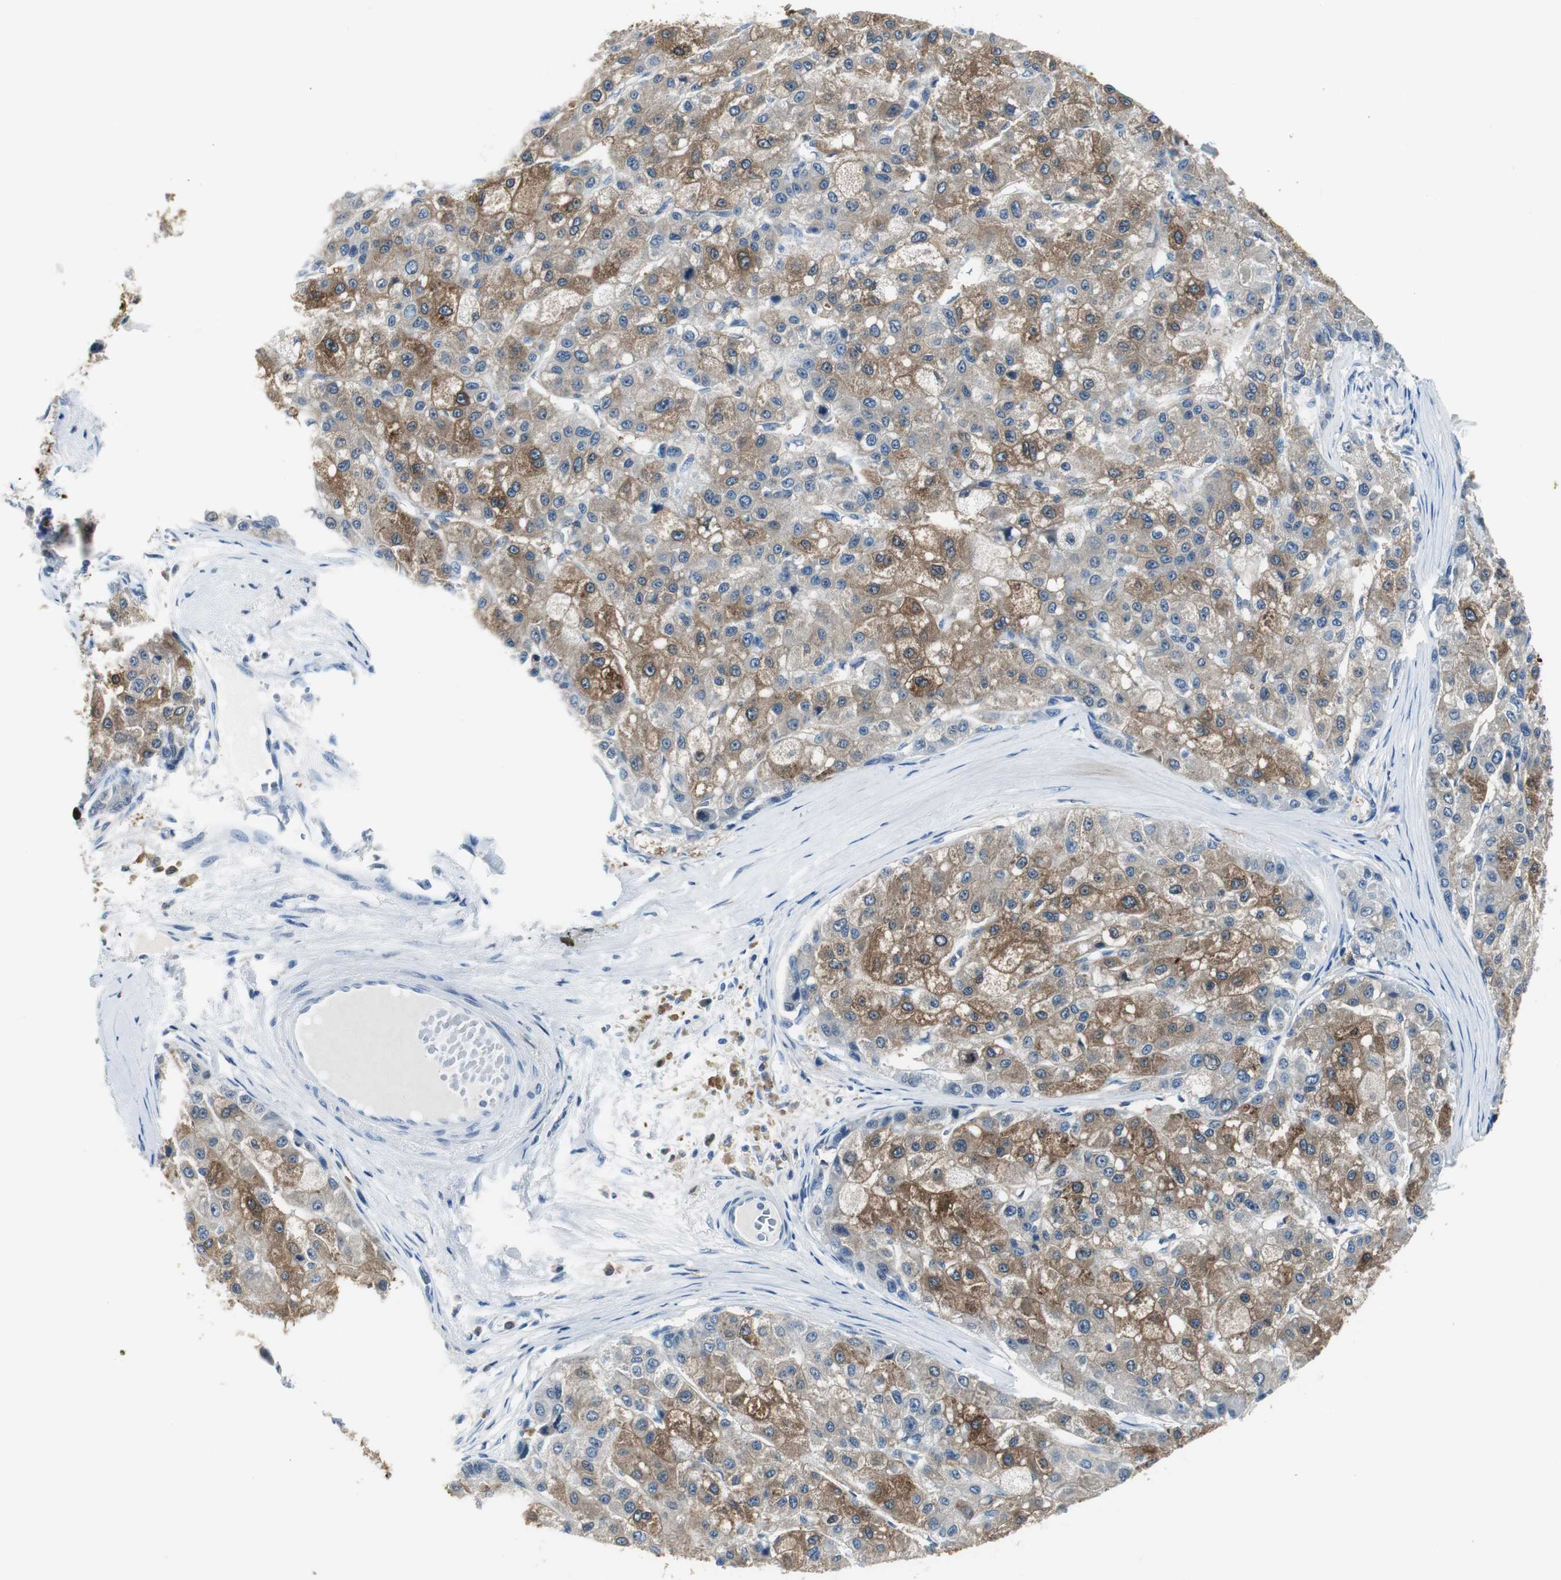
{"staining": {"intensity": "strong", "quantity": "25%-75%", "location": "cytoplasmic/membranous"}, "tissue": "liver cancer", "cell_type": "Tumor cells", "image_type": "cancer", "snomed": [{"axis": "morphology", "description": "Carcinoma, Hepatocellular, NOS"}, {"axis": "topography", "description": "Liver"}], "caption": "Liver hepatocellular carcinoma stained with immunohistochemistry shows strong cytoplasmic/membranous positivity in approximately 25%-75% of tumor cells.", "gene": "FBP1", "patient": {"sex": "male", "age": 80}}